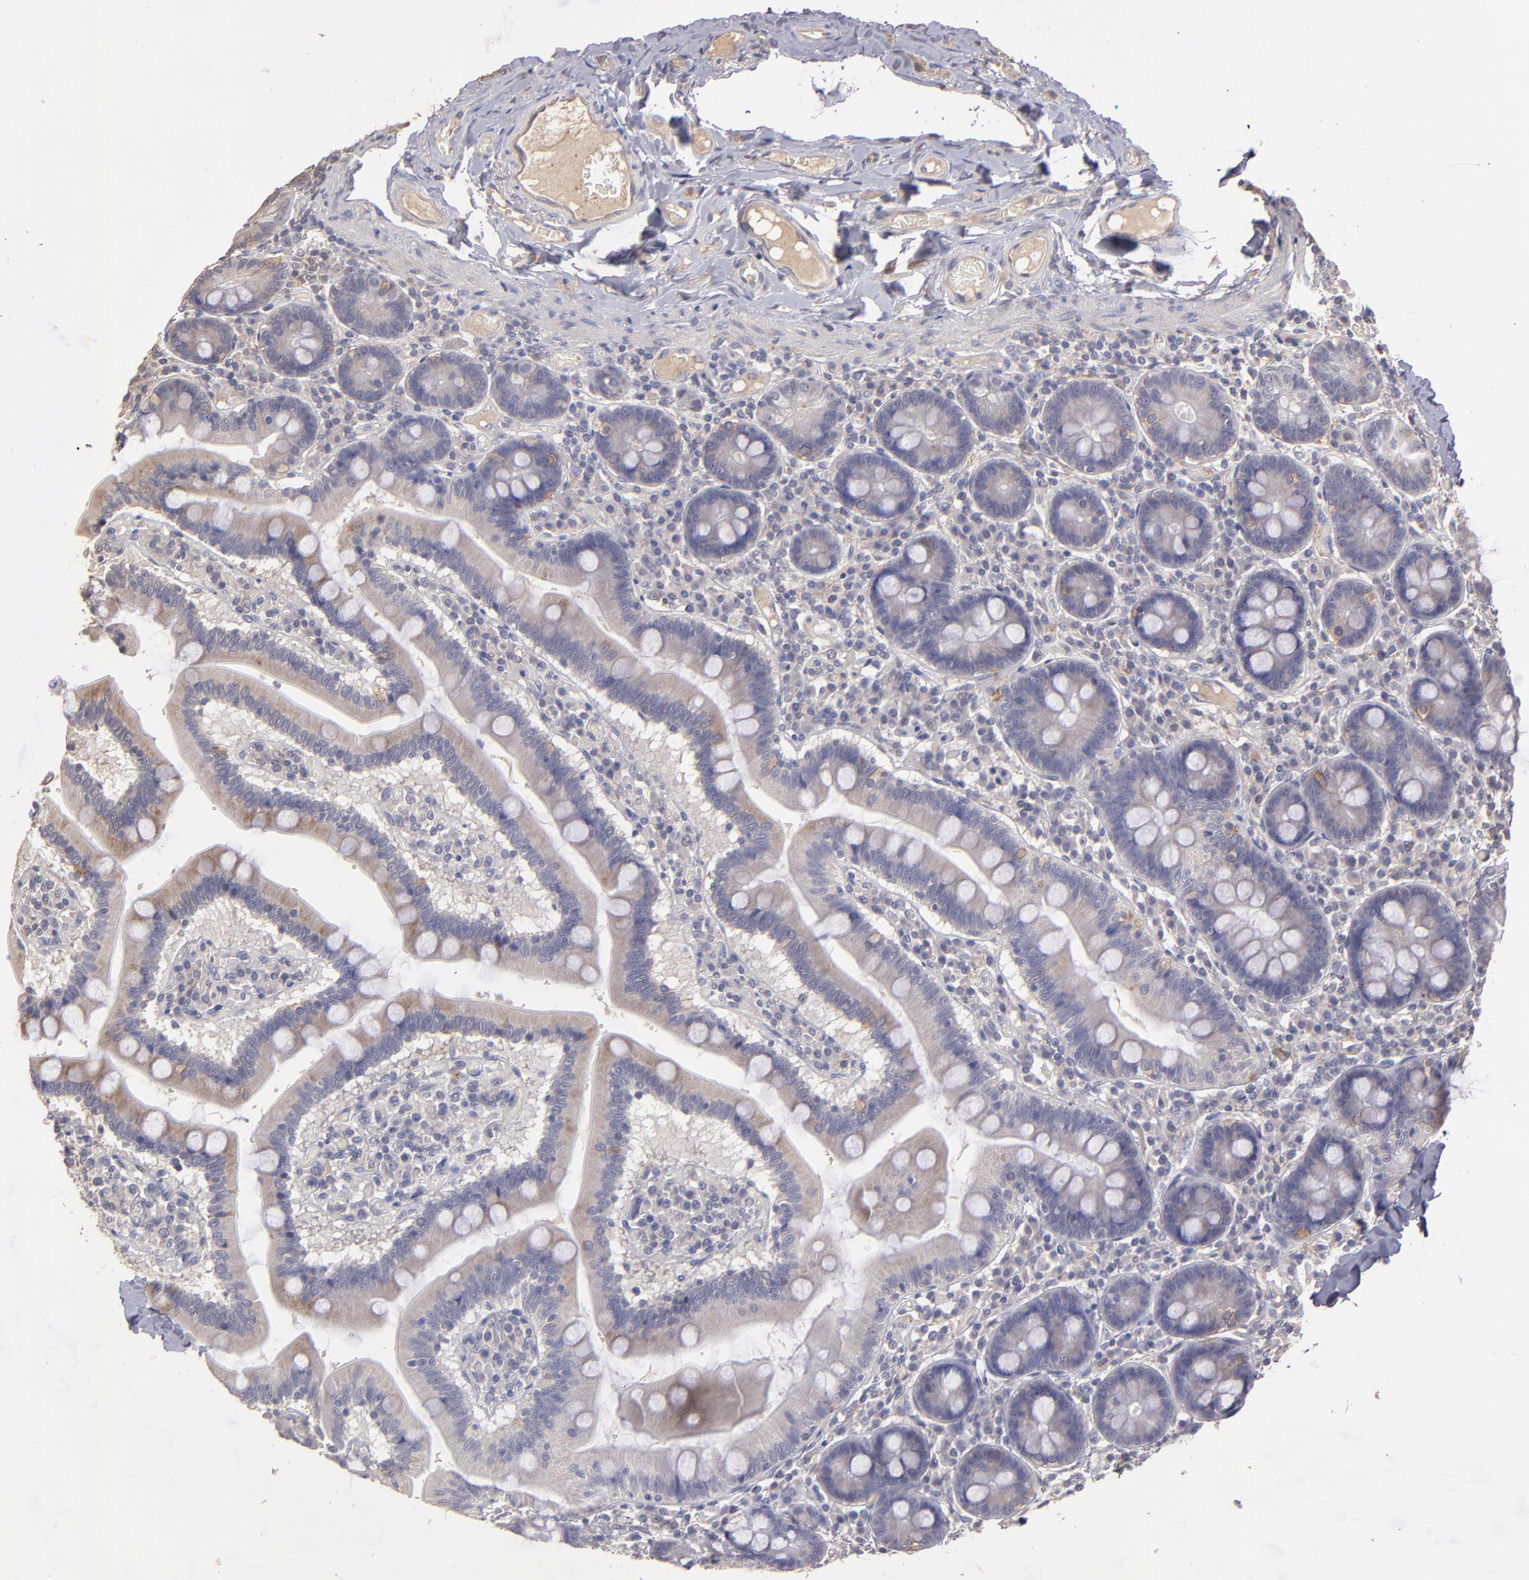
{"staining": {"intensity": "moderate", "quantity": "<25%", "location": "cytoplasmic/membranous"}, "tissue": "duodenum", "cell_type": "Glandular cells", "image_type": "normal", "snomed": [{"axis": "morphology", "description": "Normal tissue, NOS"}, {"axis": "topography", "description": "Duodenum"}], "caption": "High-power microscopy captured an immunohistochemistry (IHC) photomicrograph of benign duodenum, revealing moderate cytoplasmic/membranous staining in about <25% of glandular cells. Nuclei are stained in blue.", "gene": "GNAZ", "patient": {"sex": "male", "age": 66}}